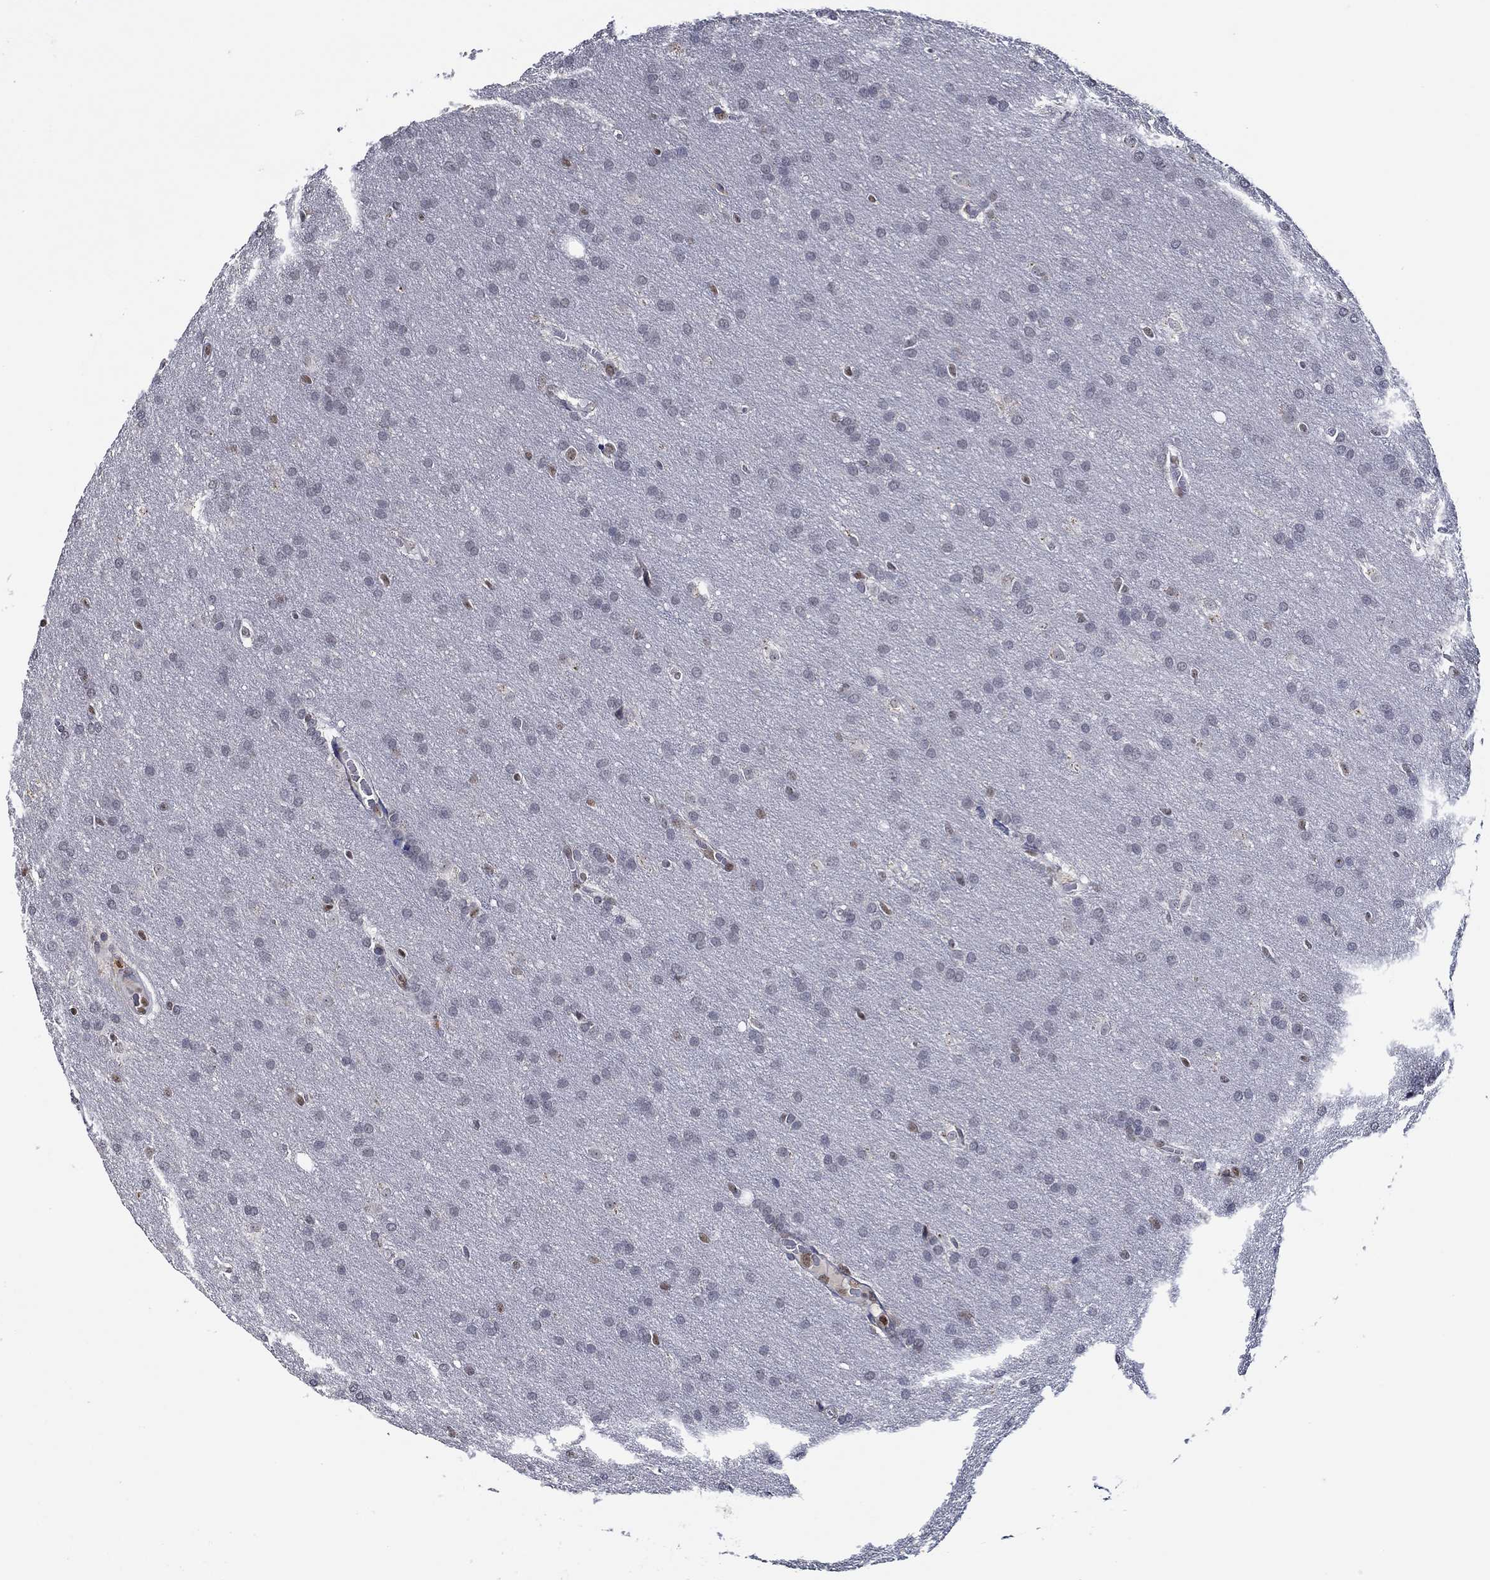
{"staining": {"intensity": "weak", "quantity": "<25%", "location": "nuclear"}, "tissue": "glioma", "cell_type": "Tumor cells", "image_type": "cancer", "snomed": [{"axis": "morphology", "description": "Glioma, malignant, Low grade"}, {"axis": "topography", "description": "Brain"}], "caption": "There is no significant expression in tumor cells of glioma.", "gene": "GATA2", "patient": {"sex": "female", "age": 32}}